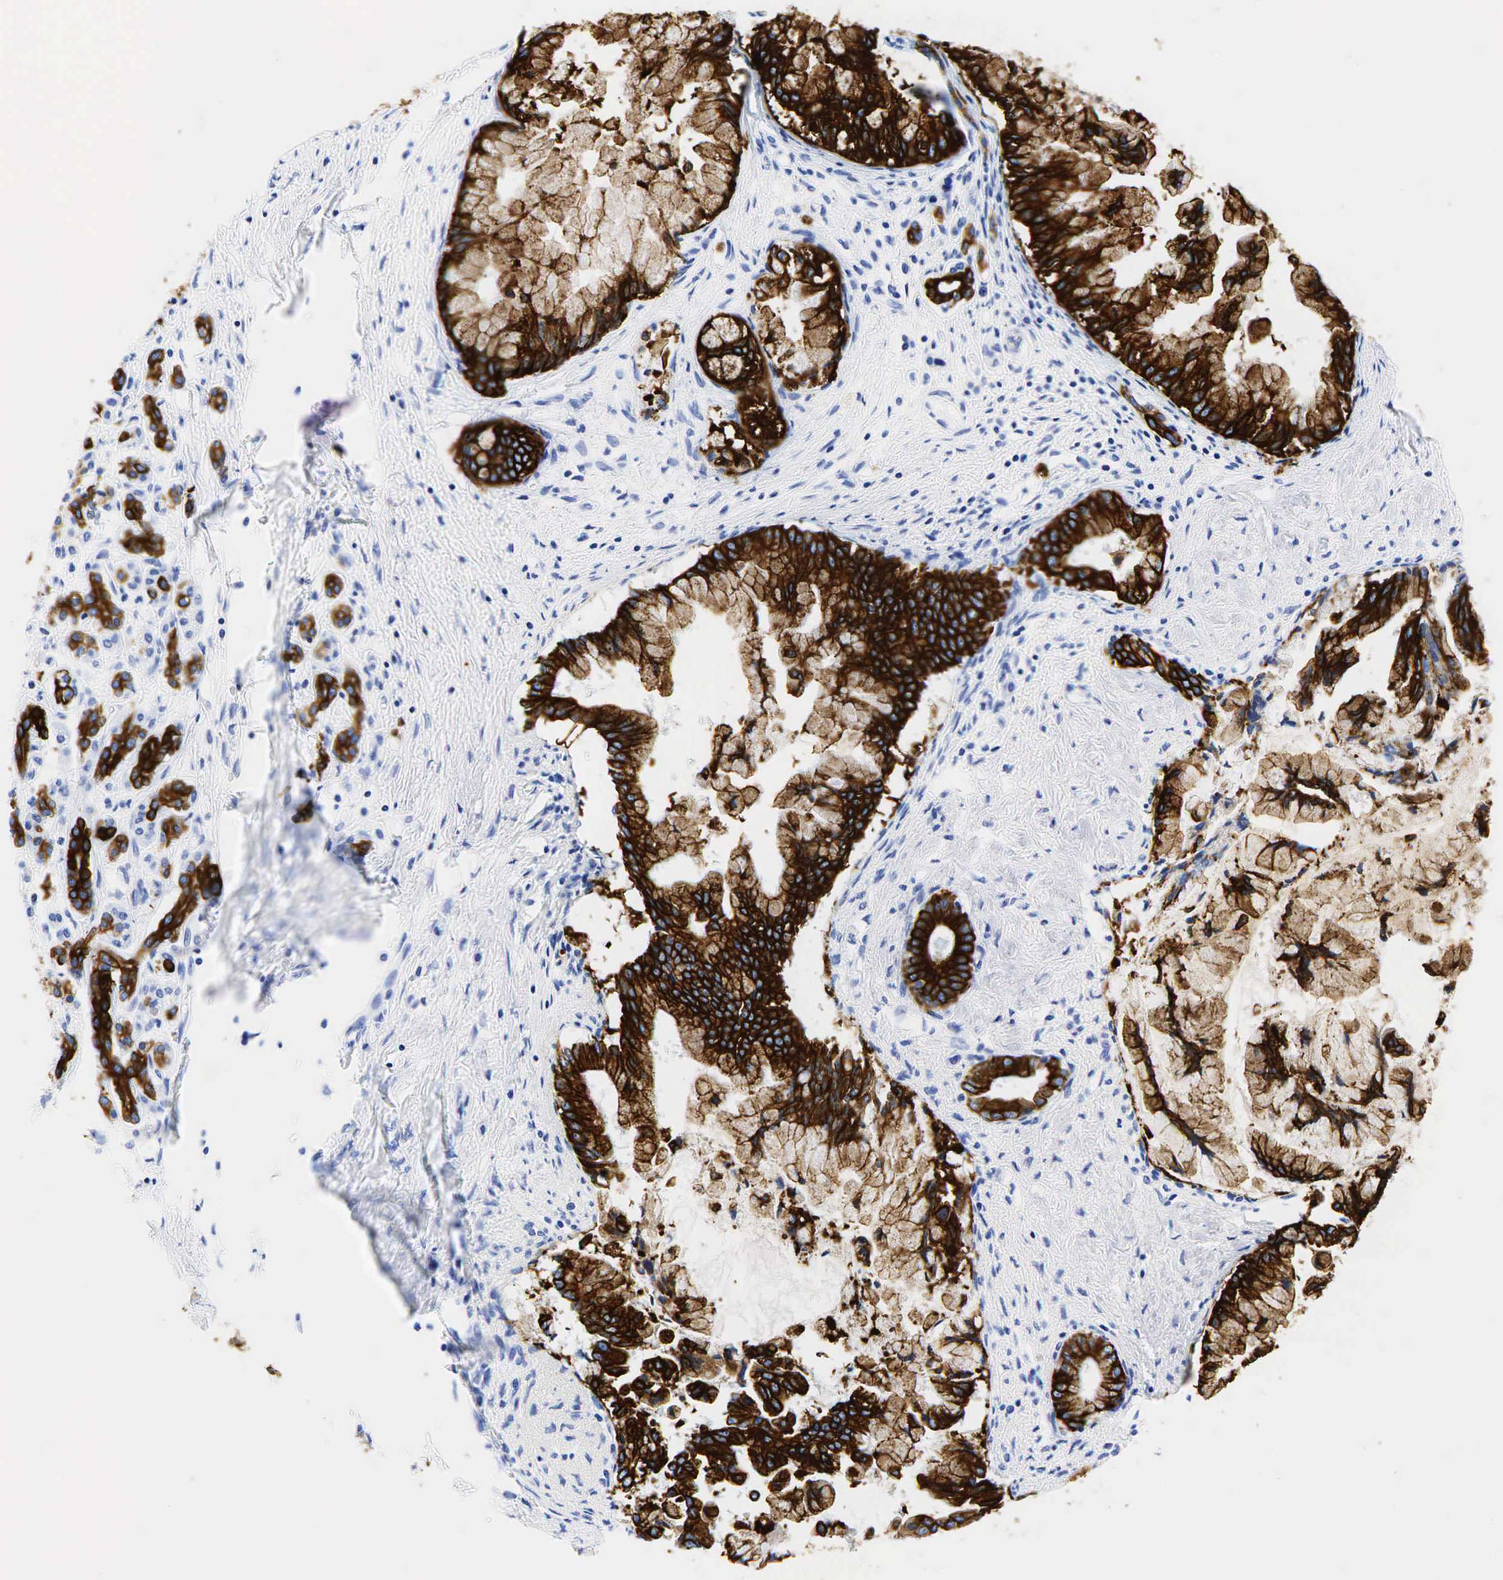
{"staining": {"intensity": "strong", "quantity": ">75%", "location": "cytoplasmic/membranous"}, "tissue": "pancreatic cancer", "cell_type": "Tumor cells", "image_type": "cancer", "snomed": [{"axis": "morphology", "description": "Adenocarcinoma, NOS"}, {"axis": "topography", "description": "Pancreas"}], "caption": "Strong cytoplasmic/membranous positivity for a protein is seen in approximately >75% of tumor cells of adenocarcinoma (pancreatic) using IHC.", "gene": "KRT19", "patient": {"sex": "male", "age": 59}}